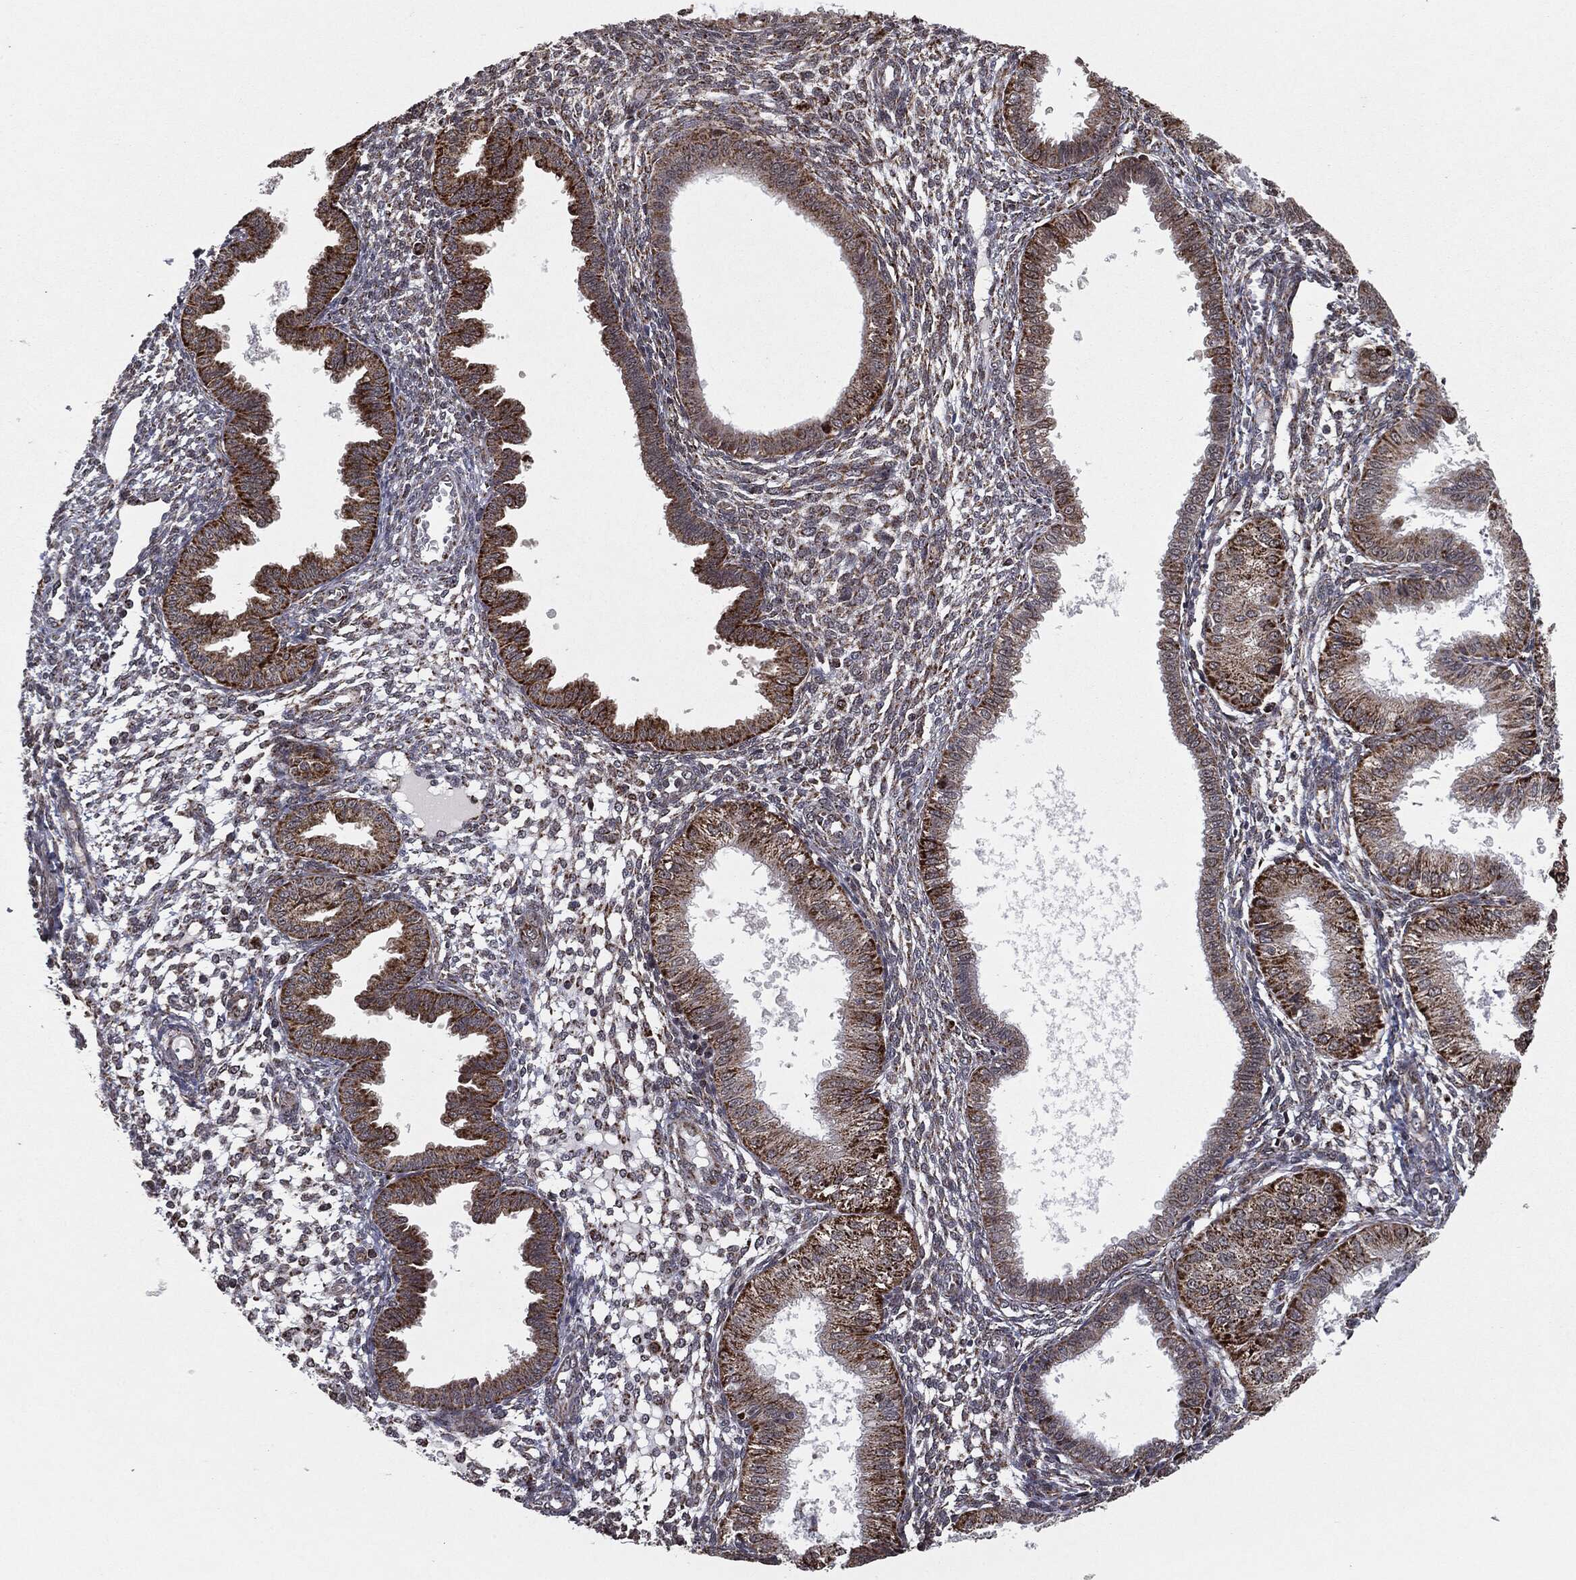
{"staining": {"intensity": "weak", "quantity": "25%-75%", "location": "cytoplasmic/membranous"}, "tissue": "endometrium", "cell_type": "Cells in endometrial stroma", "image_type": "normal", "snomed": [{"axis": "morphology", "description": "Normal tissue, NOS"}, {"axis": "topography", "description": "Endometrium"}], "caption": "High-power microscopy captured an immunohistochemistry histopathology image of benign endometrium, revealing weak cytoplasmic/membranous staining in approximately 25%-75% of cells in endometrial stroma.", "gene": "CHCHD2", "patient": {"sex": "female", "age": 43}}